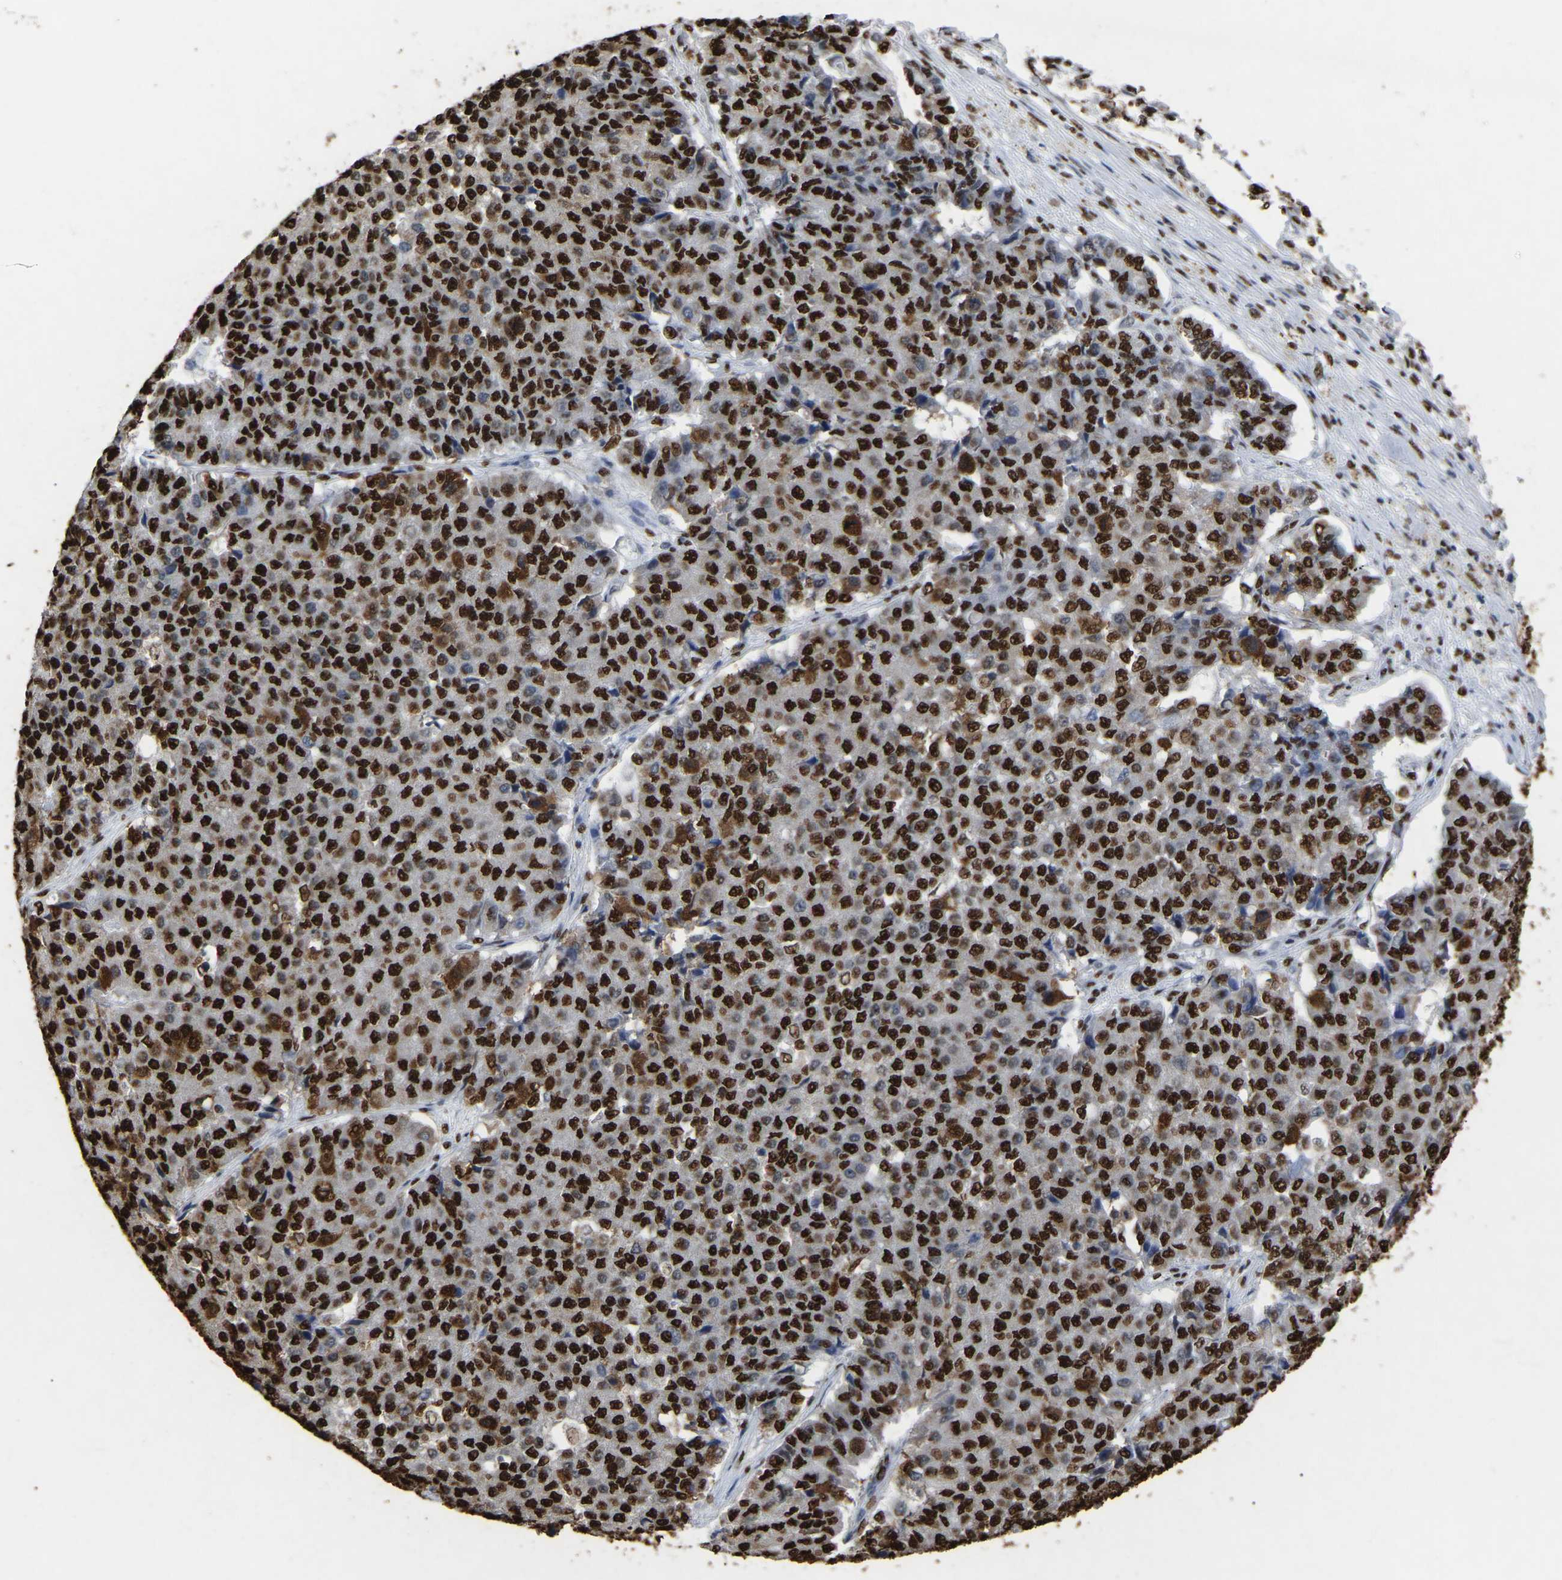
{"staining": {"intensity": "strong", "quantity": ">75%", "location": "cytoplasmic/membranous,nuclear"}, "tissue": "pancreatic cancer", "cell_type": "Tumor cells", "image_type": "cancer", "snomed": [{"axis": "morphology", "description": "Adenocarcinoma, NOS"}, {"axis": "topography", "description": "Pancreas"}], "caption": "Immunohistochemistry image of neoplastic tissue: human pancreatic cancer stained using IHC reveals high levels of strong protein expression localized specifically in the cytoplasmic/membranous and nuclear of tumor cells, appearing as a cytoplasmic/membranous and nuclear brown color.", "gene": "RBL2", "patient": {"sex": "male", "age": 50}}